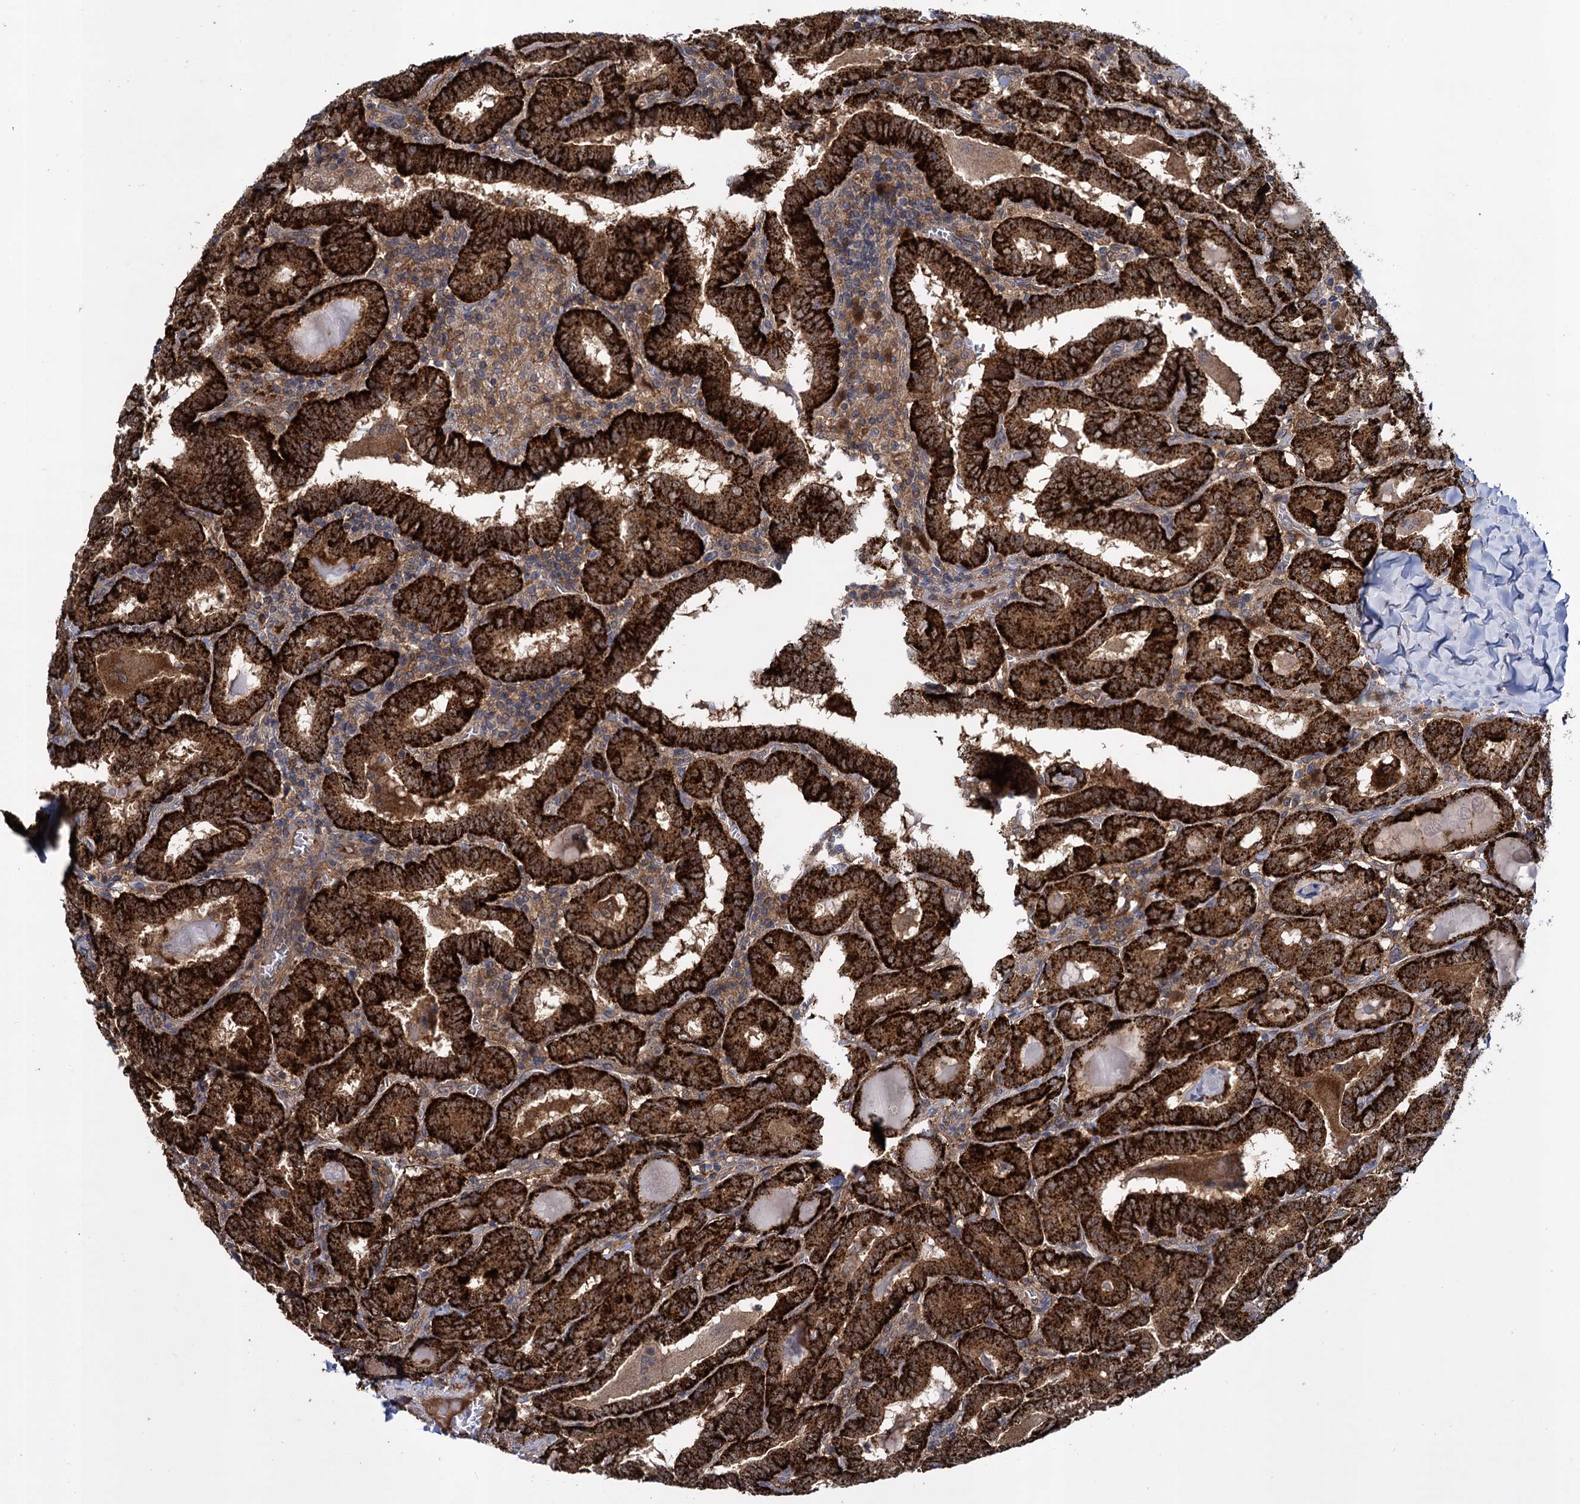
{"staining": {"intensity": "strong", "quantity": ">75%", "location": "cytoplasmic/membranous"}, "tissue": "thyroid cancer", "cell_type": "Tumor cells", "image_type": "cancer", "snomed": [{"axis": "morphology", "description": "Papillary adenocarcinoma, NOS"}, {"axis": "topography", "description": "Thyroid gland"}], "caption": "This is a histology image of immunohistochemistry staining of thyroid papillary adenocarcinoma, which shows strong expression in the cytoplasmic/membranous of tumor cells.", "gene": "GLO1", "patient": {"sex": "female", "age": 72}}